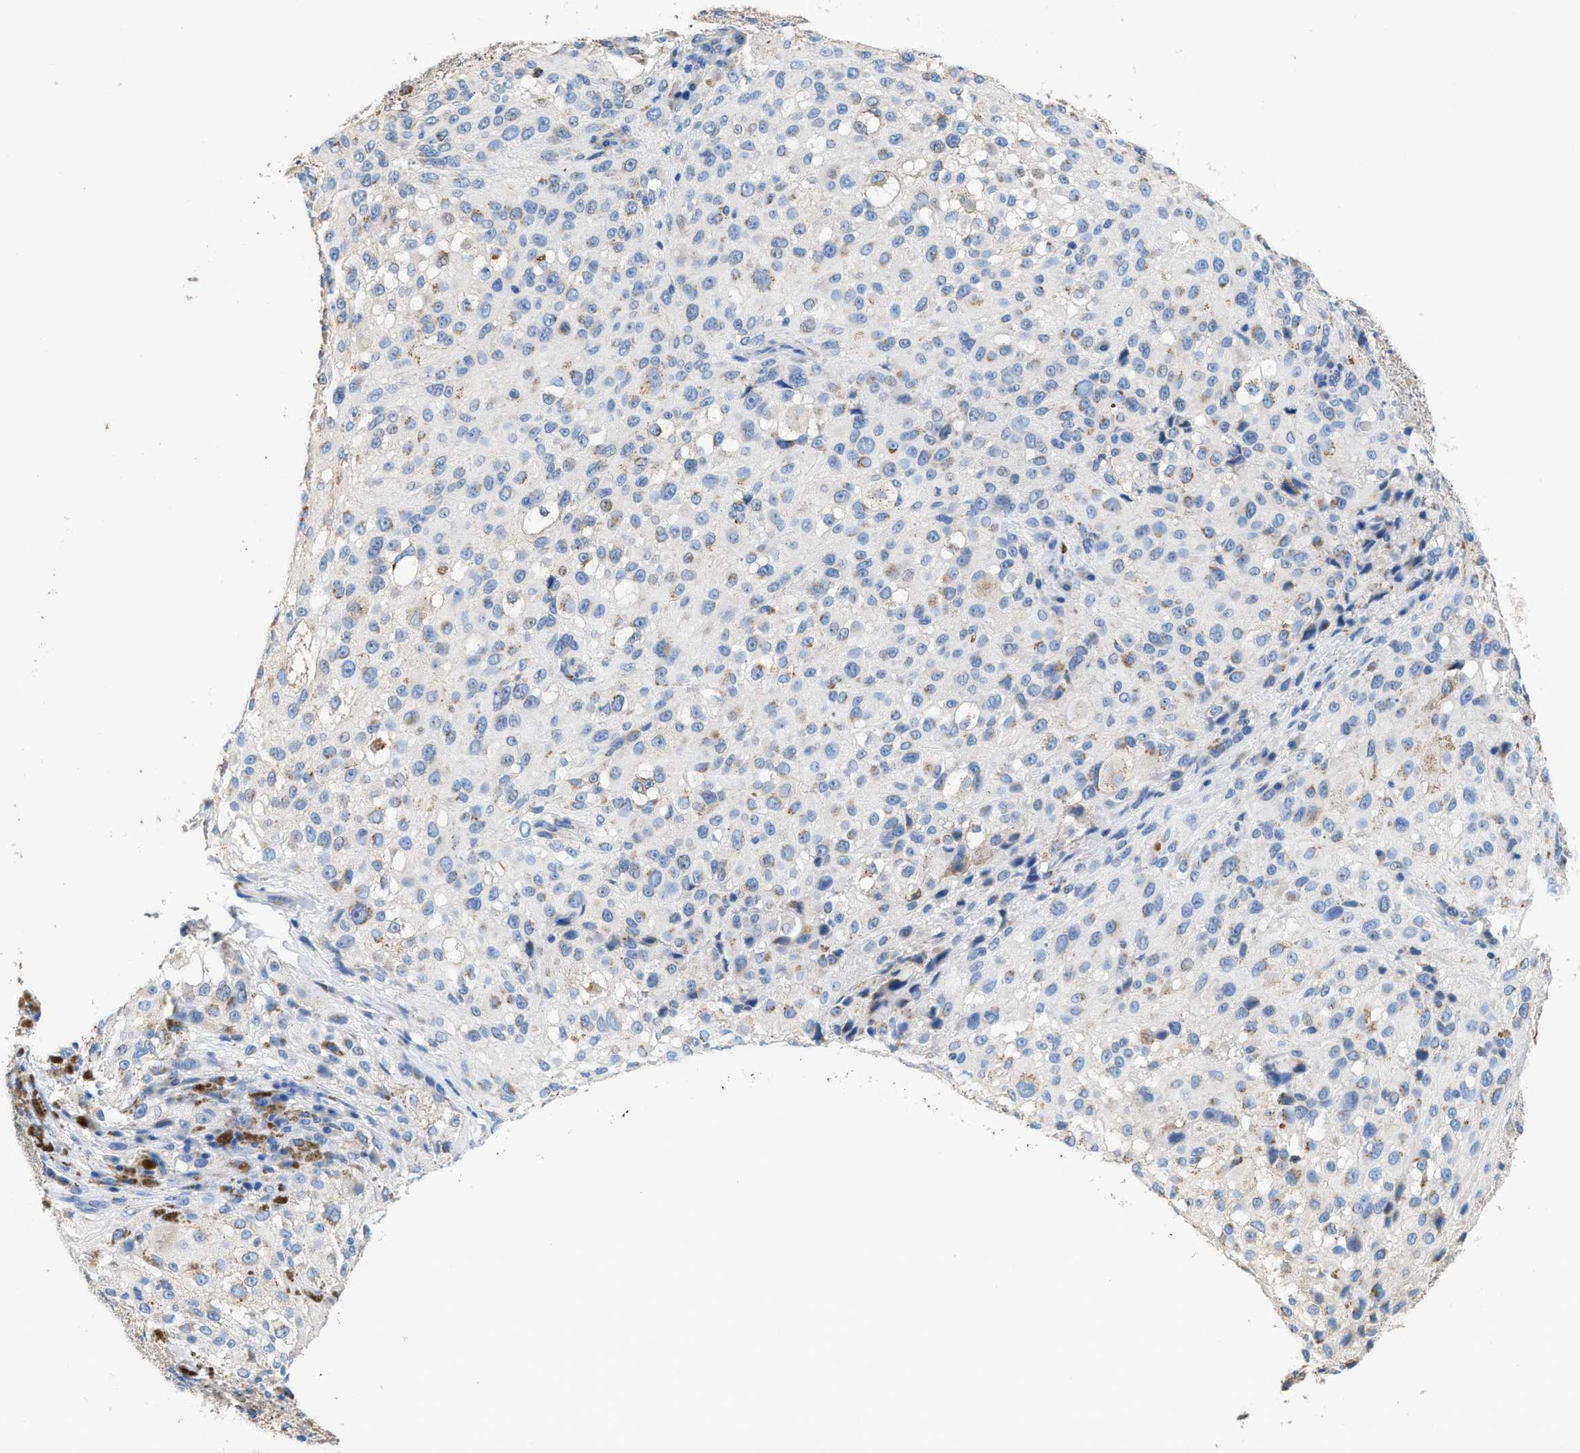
{"staining": {"intensity": "weak", "quantity": "<25%", "location": "cytoplasmic/membranous"}, "tissue": "melanoma", "cell_type": "Tumor cells", "image_type": "cancer", "snomed": [{"axis": "morphology", "description": "Necrosis, NOS"}, {"axis": "morphology", "description": "Malignant melanoma, NOS"}, {"axis": "topography", "description": "Skin"}], "caption": "There is no significant staining in tumor cells of melanoma. (DAB (3,3'-diaminobenzidine) immunohistochemistry, high magnification).", "gene": "GOLM1", "patient": {"sex": "female", "age": 87}}